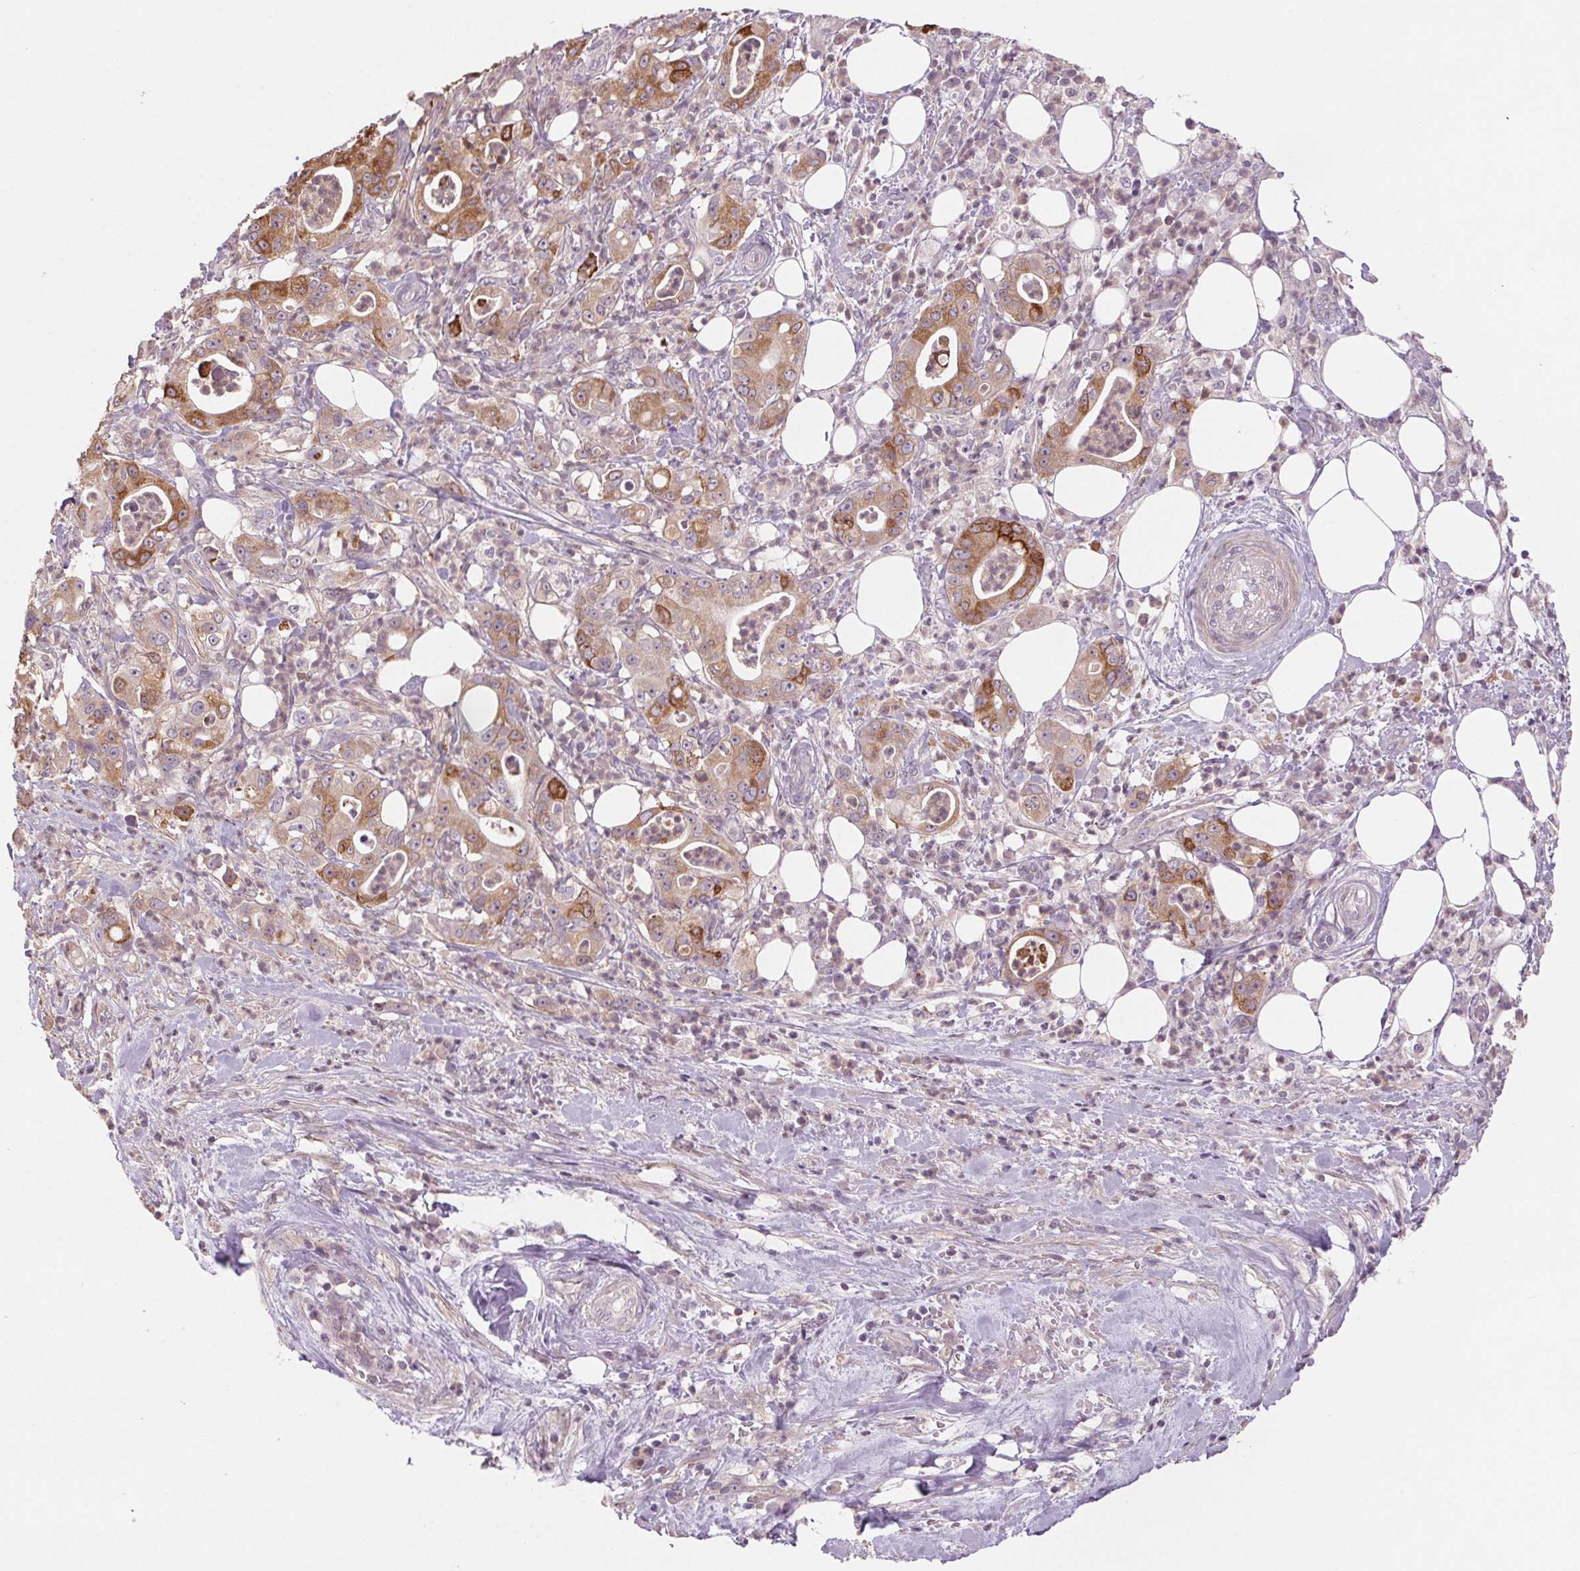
{"staining": {"intensity": "strong", "quantity": "25%-75%", "location": "cytoplasmic/membranous"}, "tissue": "pancreatic cancer", "cell_type": "Tumor cells", "image_type": "cancer", "snomed": [{"axis": "morphology", "description": "Adenocarcinoma, NOS"}, {"axis": "topography", "description": "Pancreas"}], "caption": "IHC of adenocarcinoma (pancreatic) demonstrates high levels of strong cytoplasmic/membranous expression in approximately 25%-75% of tumor cells.", "gene": "HHLA2", "patient": {"sex": "male", "age": 71}}